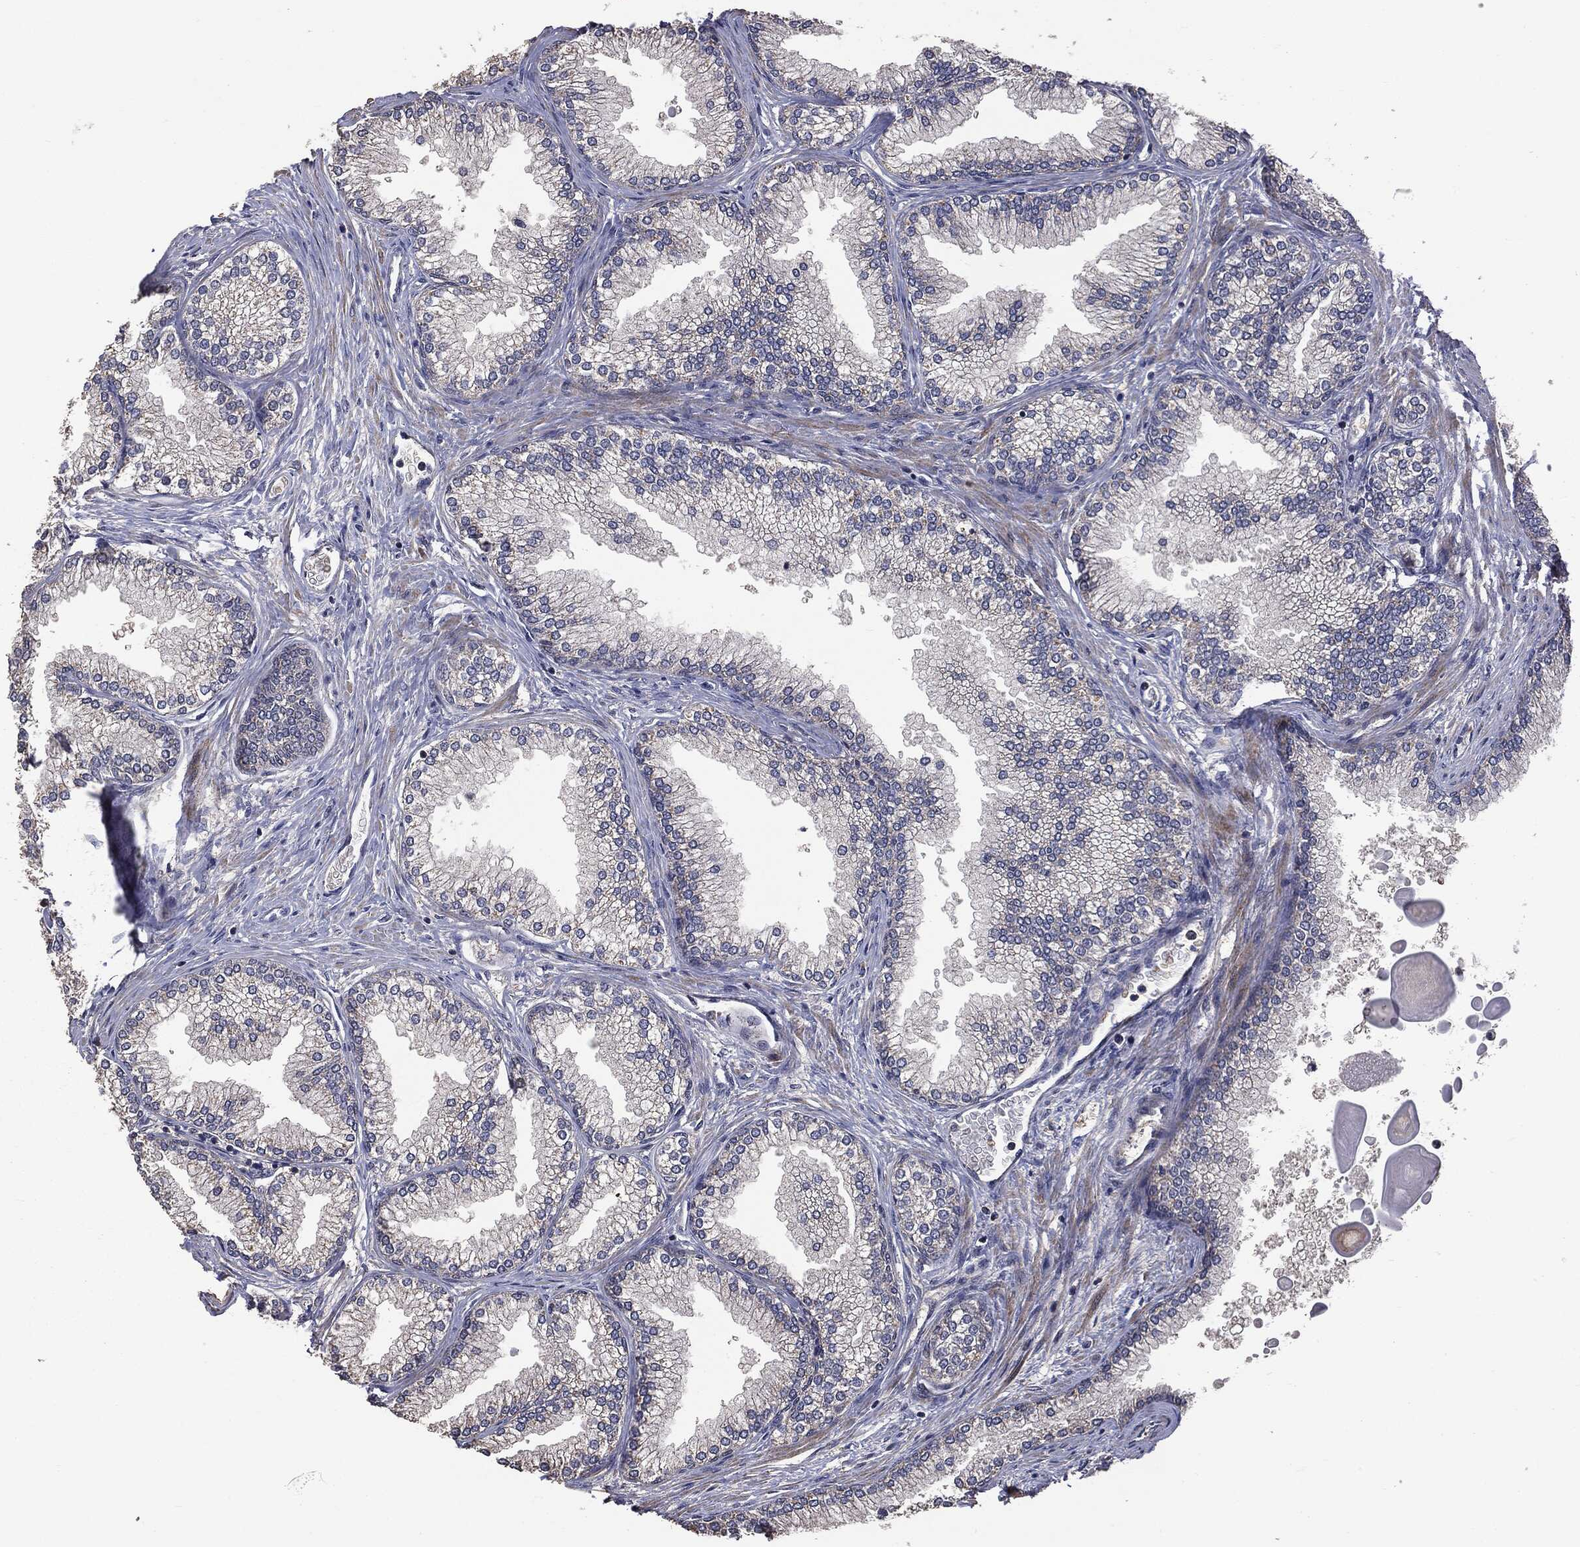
{"staining": {"intensity": "negative", "quantity": "none", "location": "none"}, "tissue": "prostate", "cell_type": "Glandular cells", "image_type": "normal", "snomed": [{"axis": "morphology", "description": "Normal tissue, NOS"}, {"axis": "topography", "description": "Prostate"}], "caption": "The immunohistochemistry micrograph has no significant positivity in glandular cells of prostate. (Brightfield microscopy of DAB immunohistochemistry at high magnification).", "gene": "MTOR", "patient": {"sex": "male", "age": 72}}